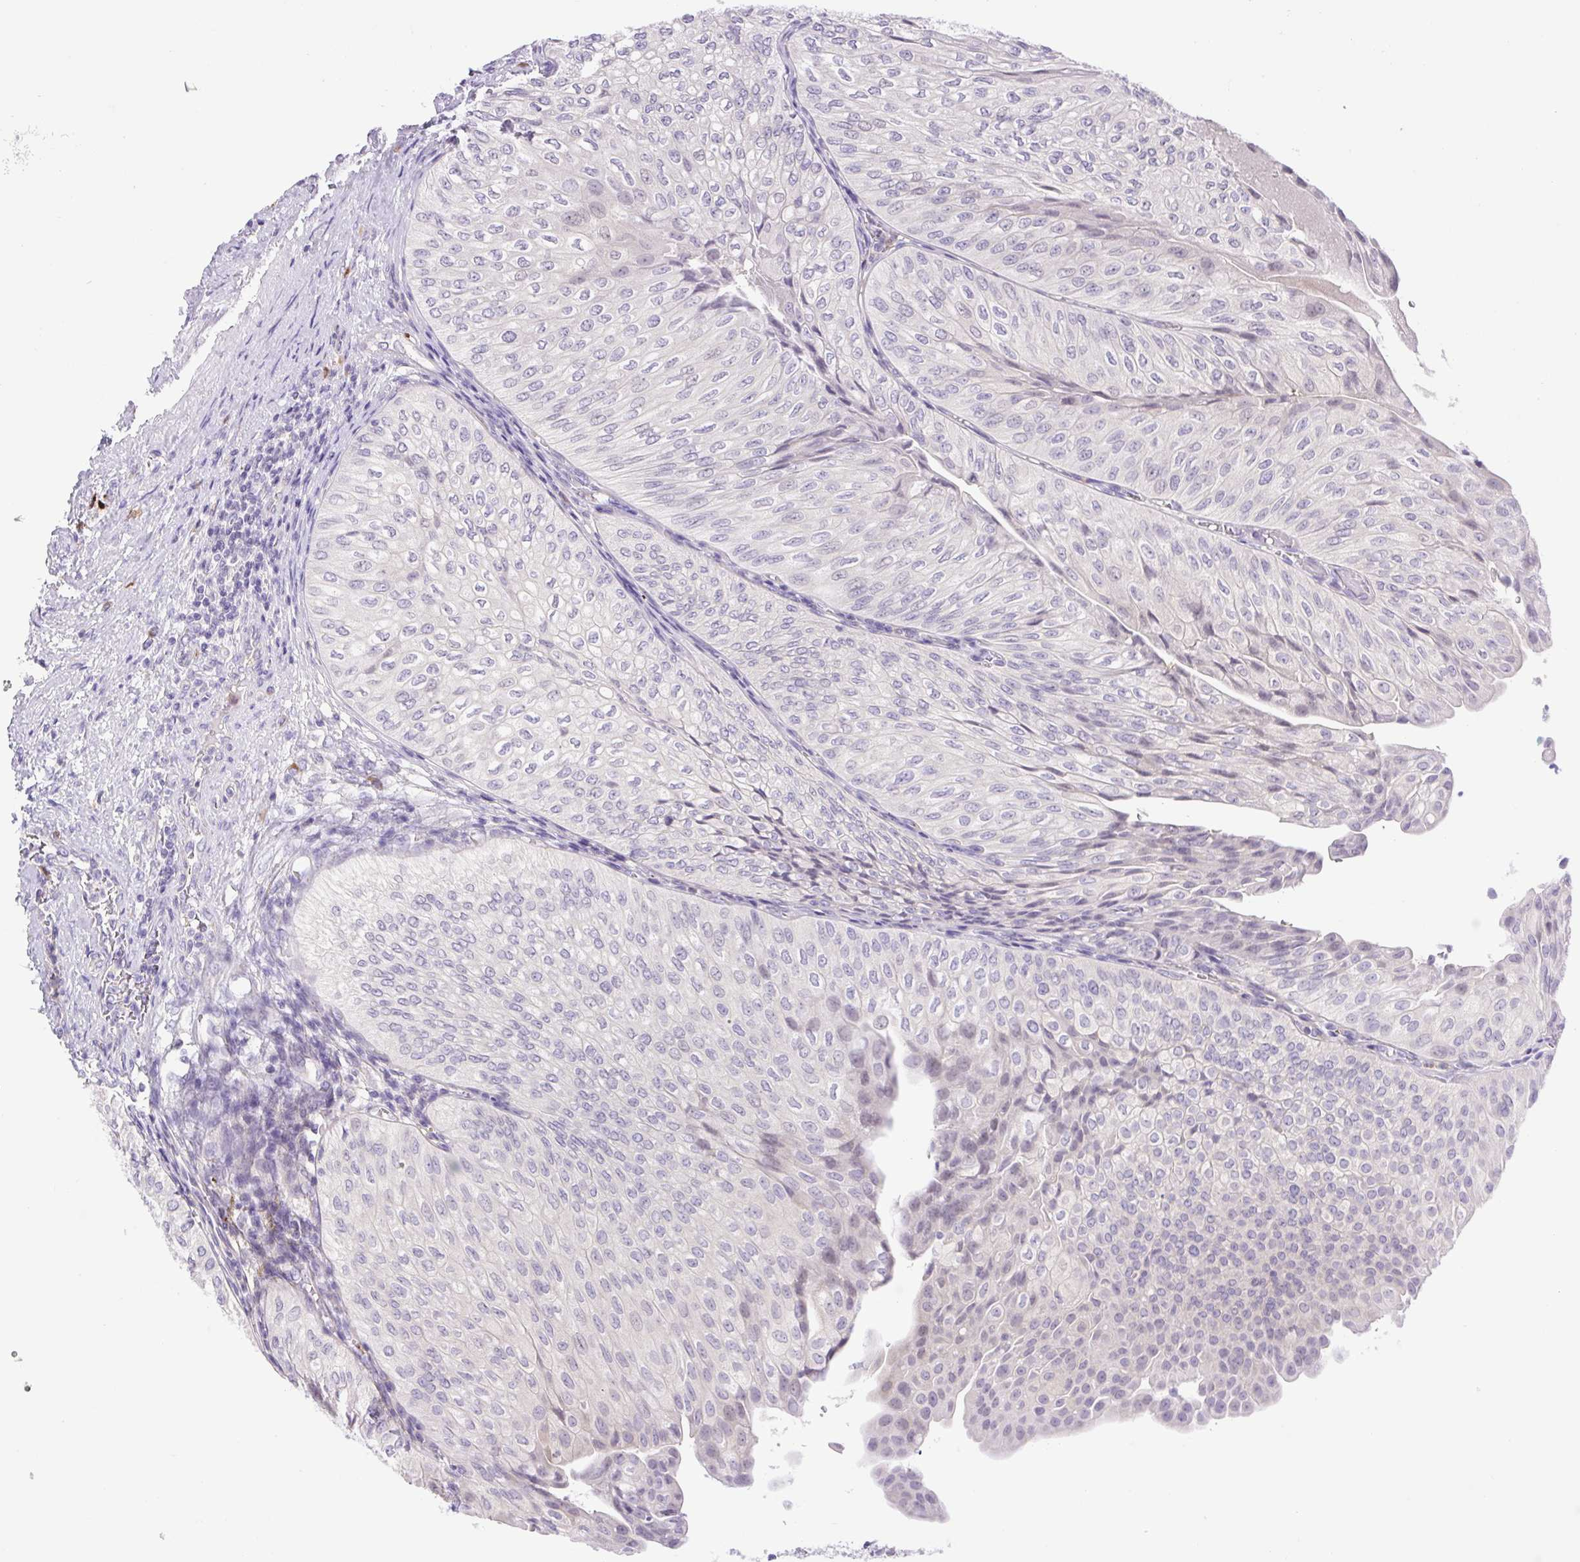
{"staining": {"intensity": "negative", "quantity": "none", "location": "none"}, "tissue": "urothelial cancer", "cell_type": "Tumor cells", "image_type": "cancer", "snomed": [{"axis": "morphology", "description": "Urothelial carcinoma, NOS"}, {"axis": "topography", "description": "Urinary bladder"}], "caption": "The histopathology image displays no staining of tumor cells in transitional cell carcinoma.", "gene": "FAM177B", "patient": {"sex": "male", "age": 62}}